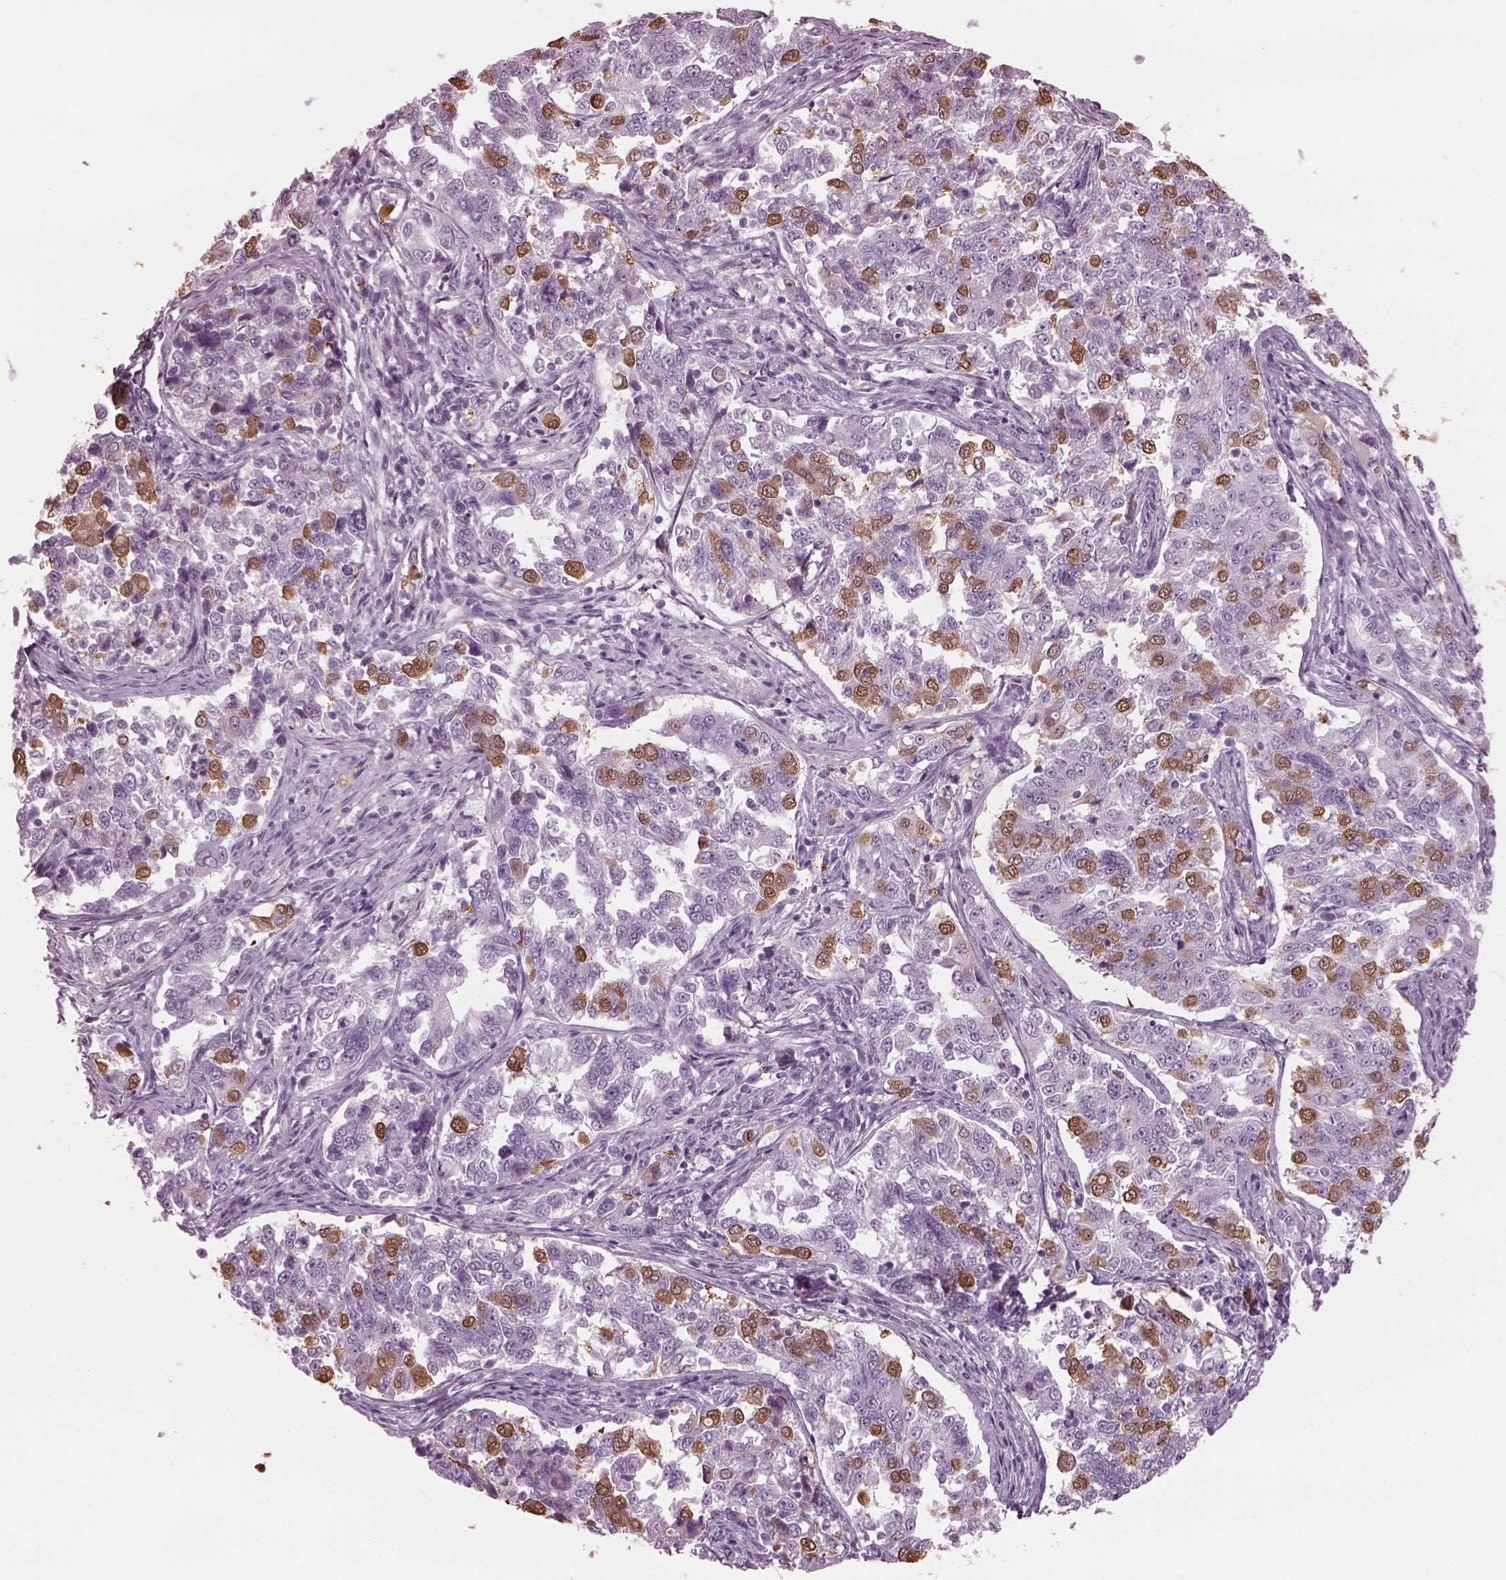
{"staining": {"intensity": "moderate", "quantity": "<25%", "location": "cytoplasmic/membranous,nuclear"}, "tissue": "endometrial cancer", "cell_type": "Tumor cells", "image_type": "cancer", "snomed": [{"axis": "morphology", "description": "Adenocarcinoma, NOS"}, {"axis": "topography", "description": "Endometrium"}], "caption": "The photomicrograph demonstrates a brown stain indicating the presence of a protein in the cytoplasmic/membranous and nuclear of tumor cells in endometrial adenocarcinoma.", "gene": "TPPP2", "patient": {"sex": "female", "age": 43}}